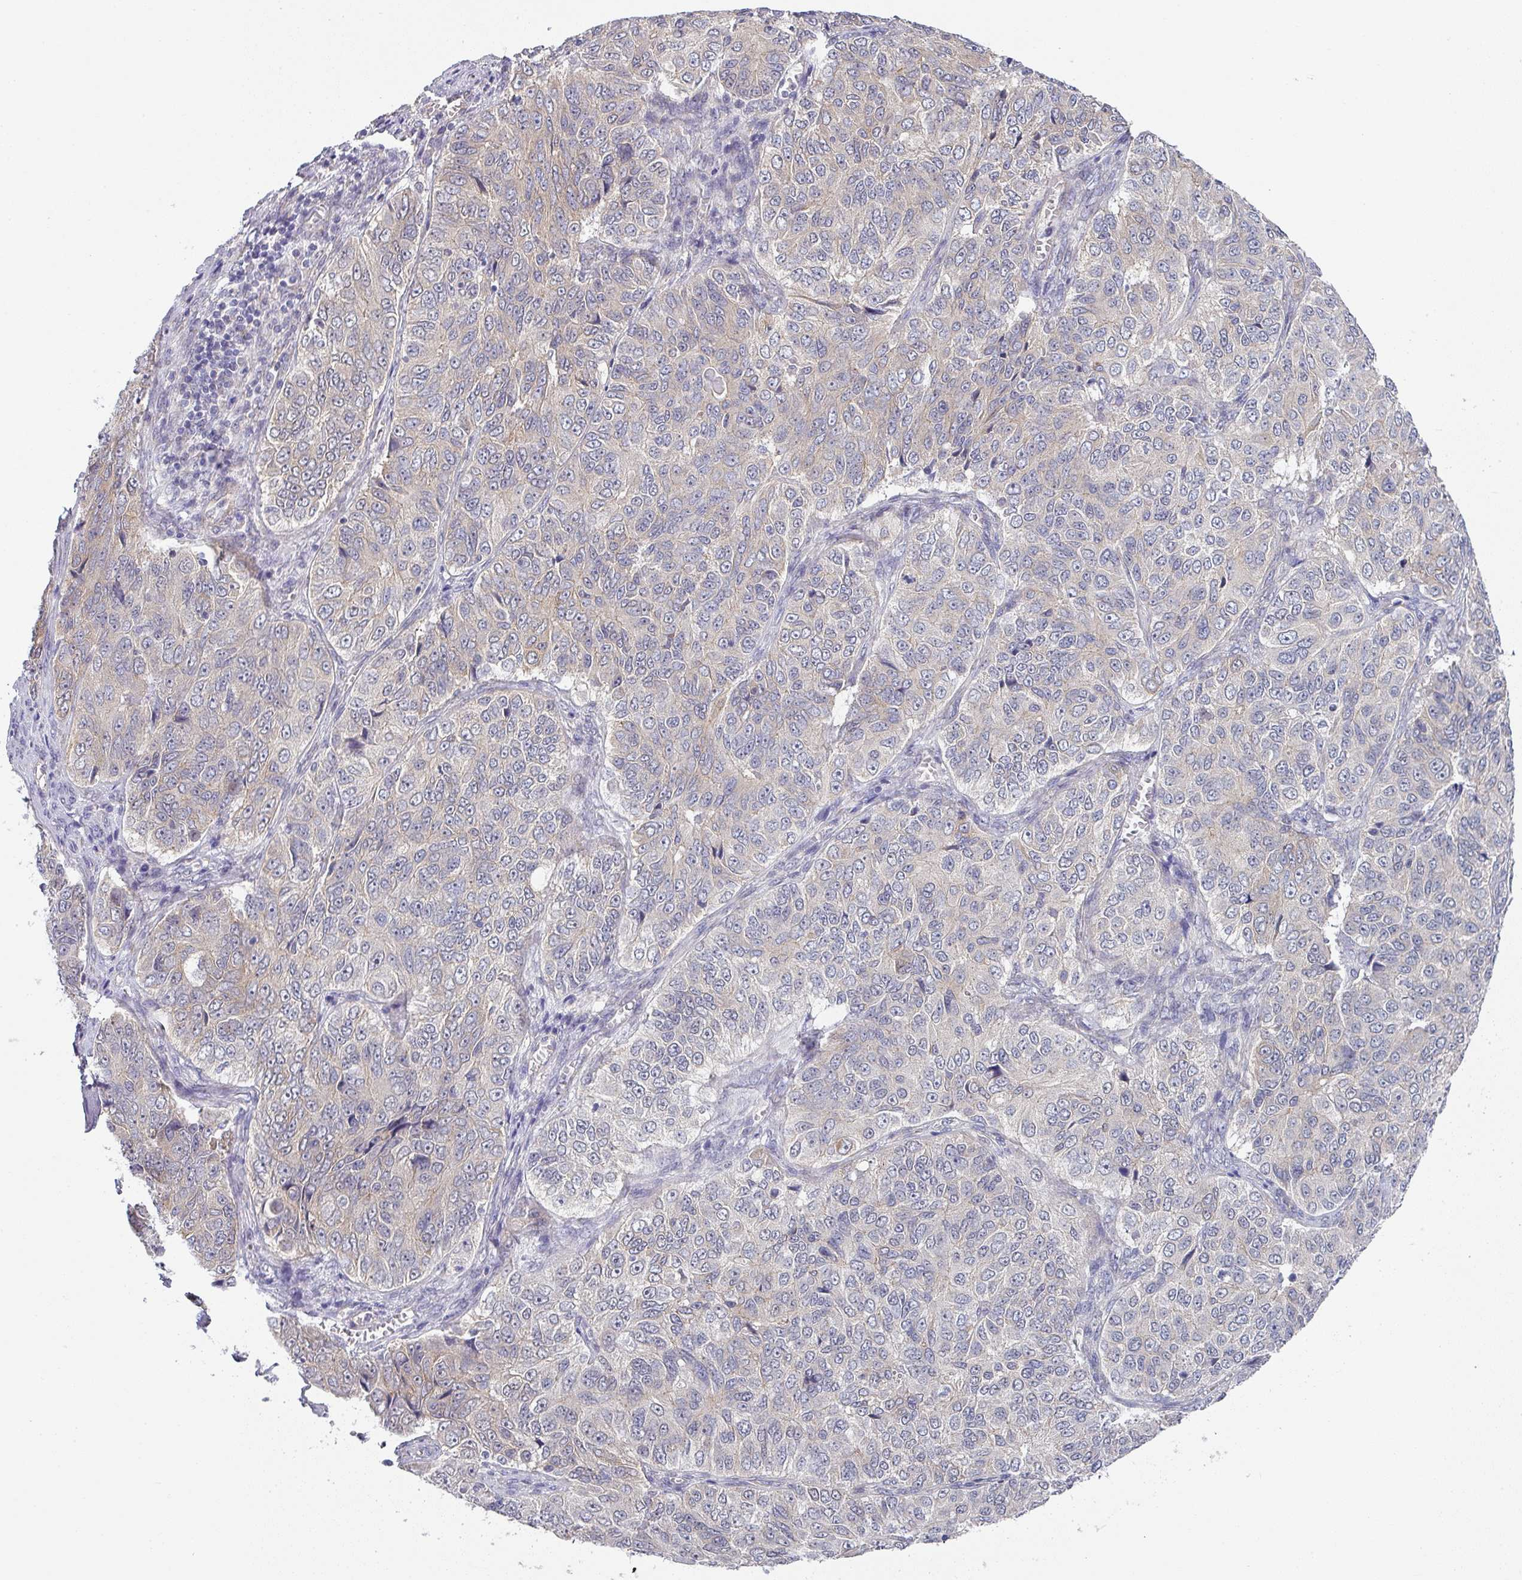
{"staining": {"intensity": "weak", "quantity": "<25%", "location": "cytoplasmic/membranous"}, "tissue": "ovarian cancer", "cell_type": "Tumor cells", "image_type": "cancer", "snomed": [{"axis": "morphology", "description": "Carcinoma, endometroid"}, {"axis": "topography", "description": "Ovary"}], "caption": "A micrograph of ovarian endometroid carcinoma stained for a protein displays no brown staining in tumor cells.", "gene": "TMED5", "patient": {"sex": "female", "age": 51}}